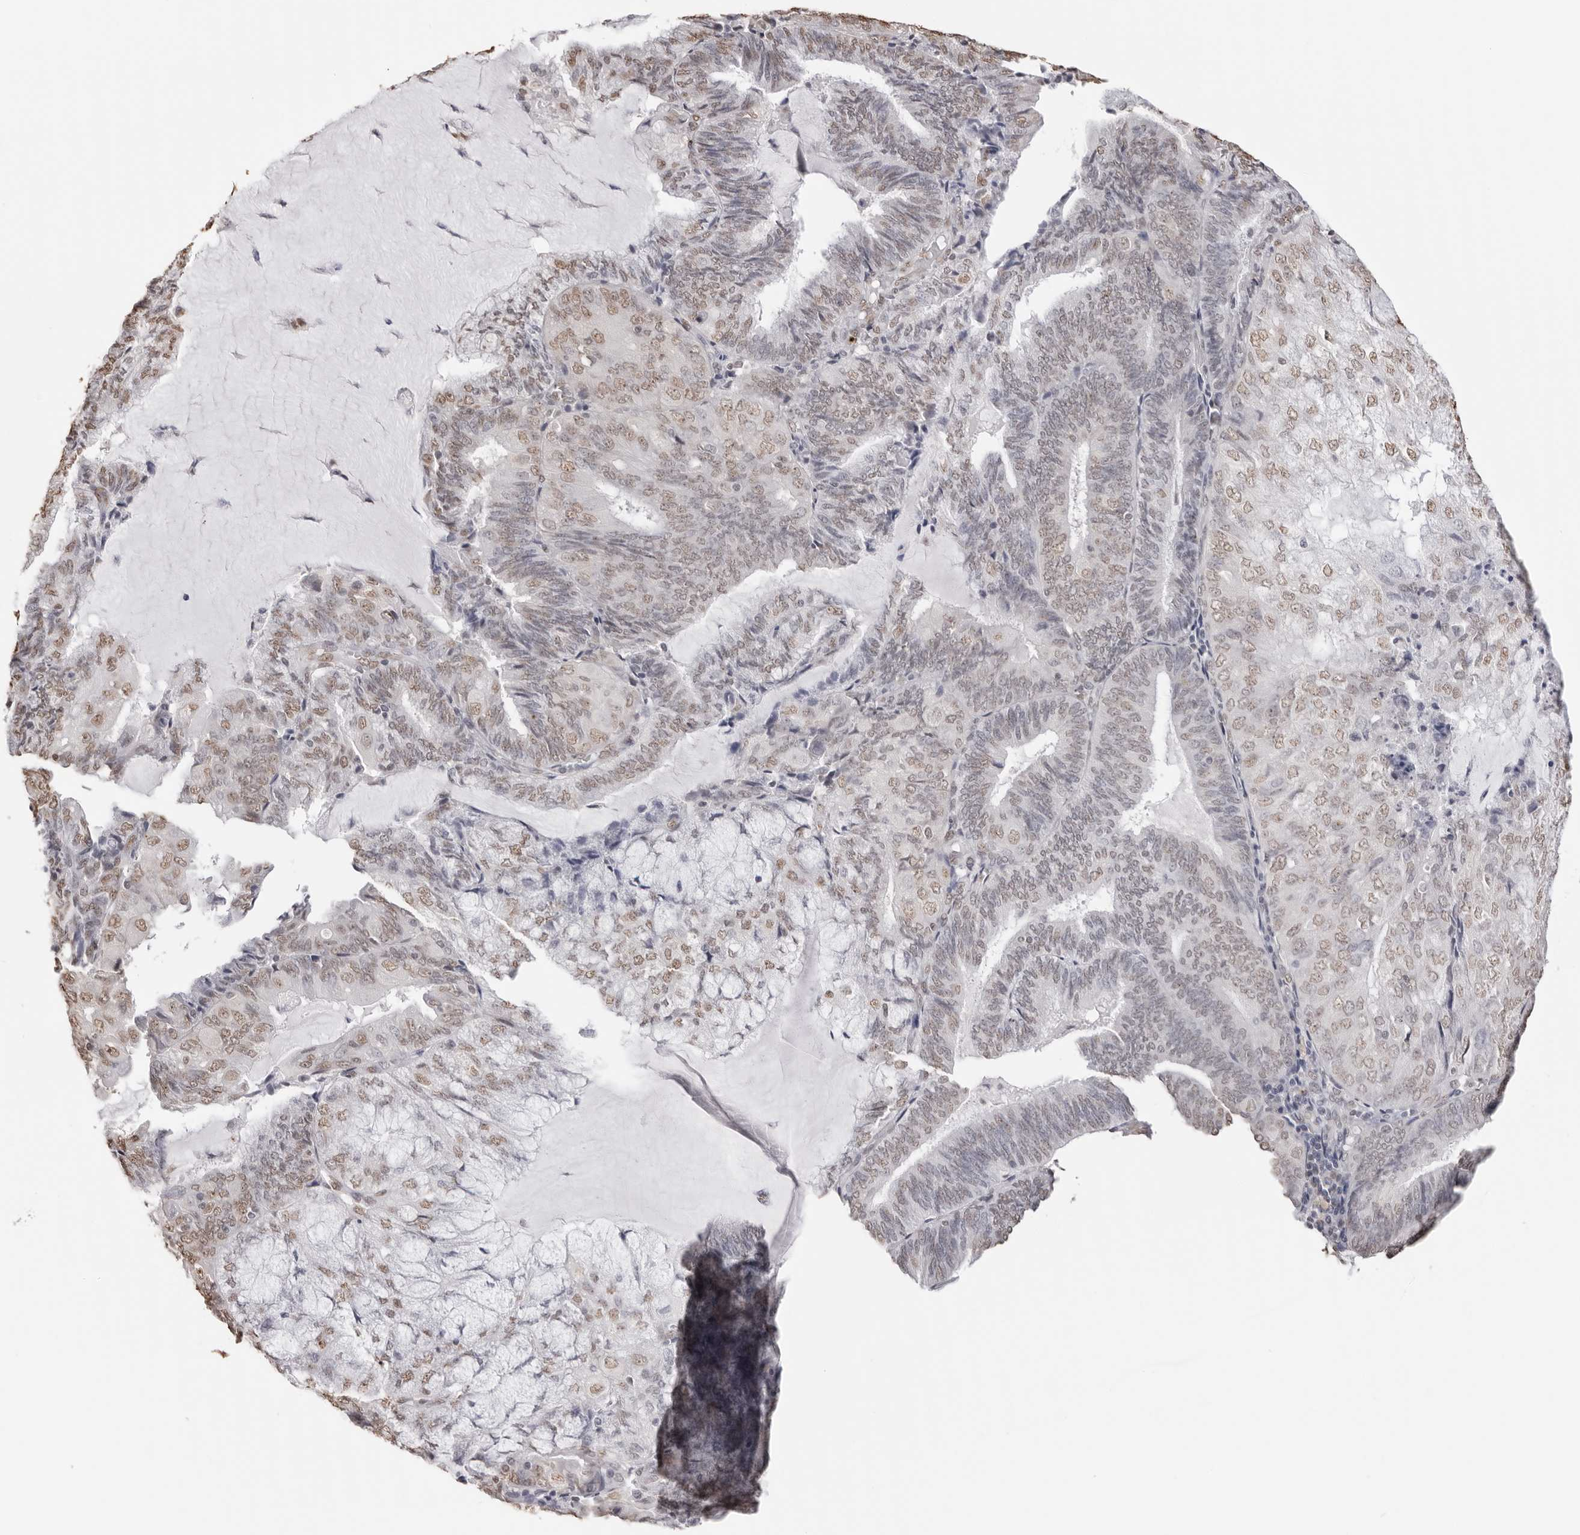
{"staining": {"intensity": "weak", "quantity": "25%-75%", "location": "nuclear"}, "tissue": "endometrial cancer", "cell_type": "Tumor cells", "image_type": "cancer", "snomed": [{"axis": "morphology", "description": "Adenocarcinoma, NOS"}, {"axis": "topography", "description": "Endometrium"}], "caption": "Adenocarcinoma (endometrial) stained with DAB immunohistochemistry reveals low levels of weak nuclear positivity in about 25%-75% of tumor cells. Immunohistochemistry stains the protein of interest in brown and the nuclei are stained blue.", "gene": "OLIG3", "patient": {"sex": "female", "age": 81}}